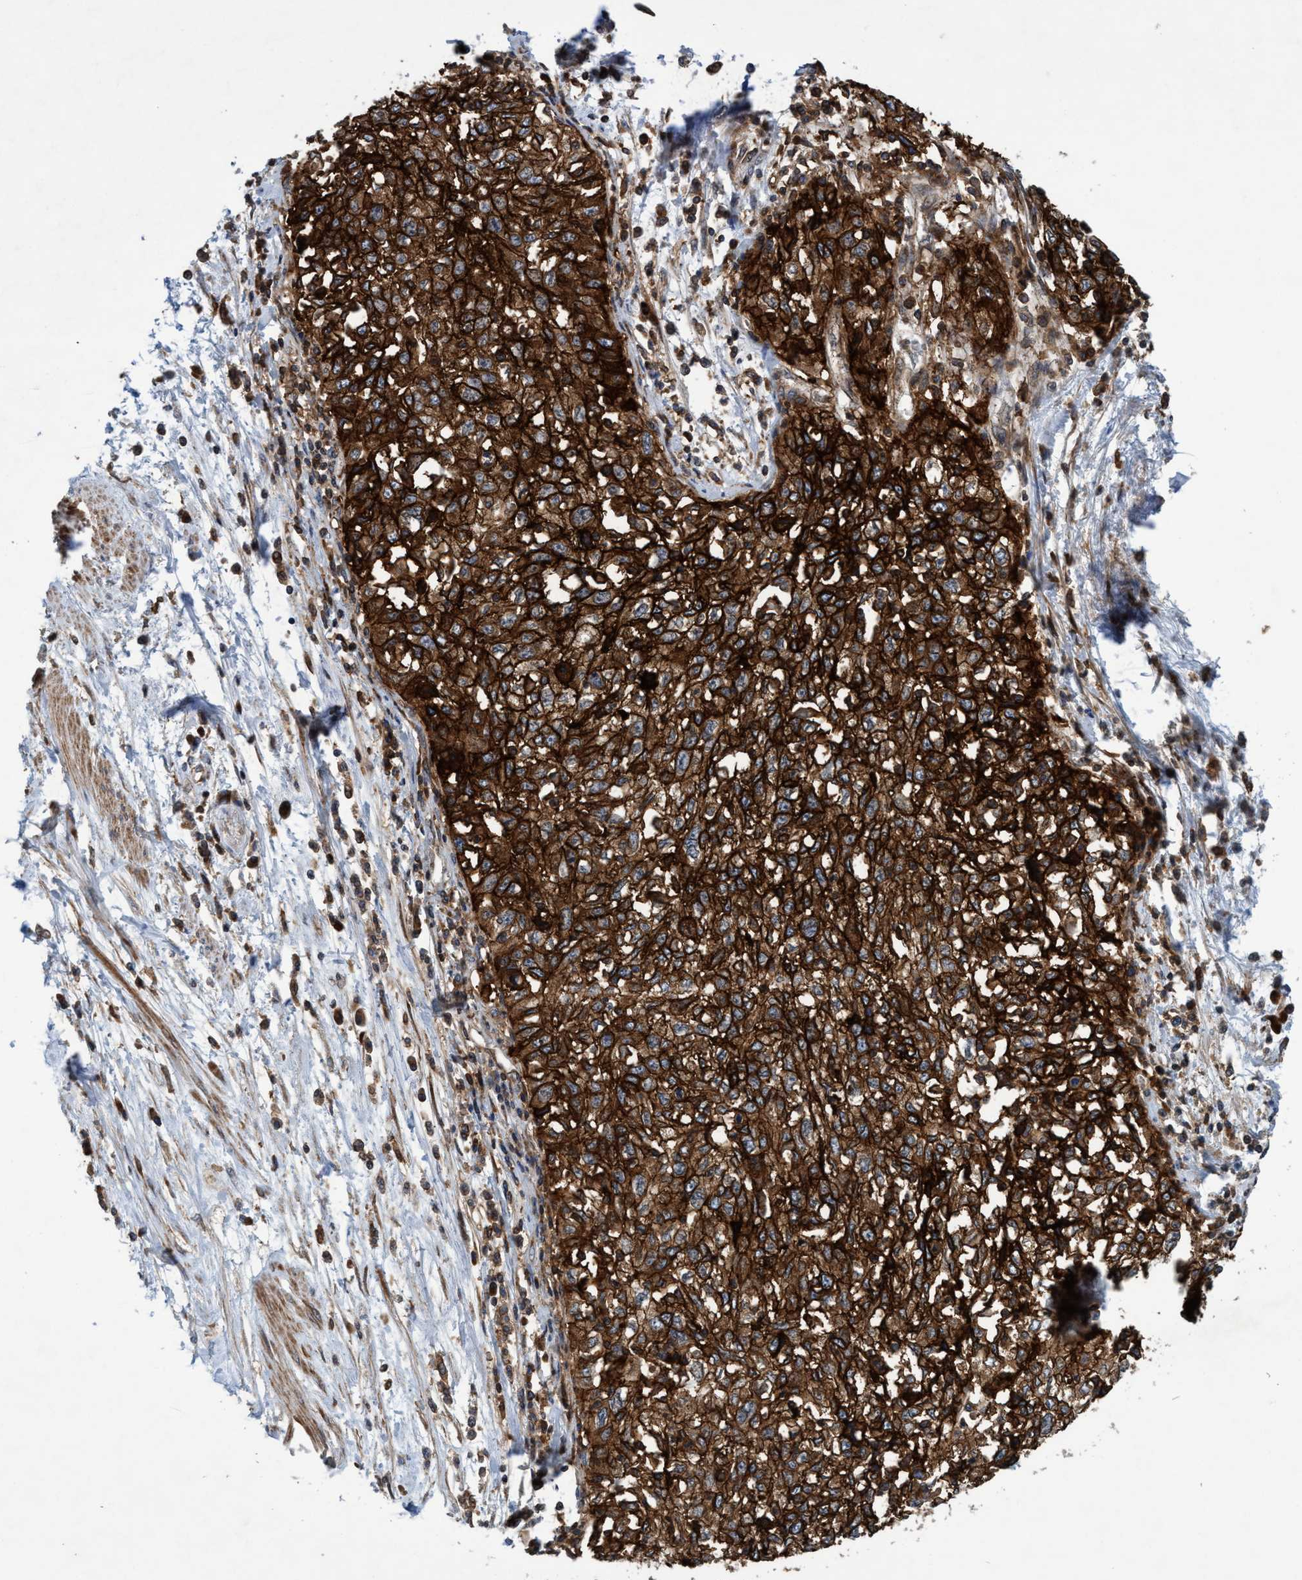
{"staining": {"intensity": "strong", "quantity": ">75%", "location": "cytoplasmic/membranous"}, "tissue": "cervical cancer", "cell_type": "Tumor cells", "image_type": "cancer", "snomed": [{"axis": "morphology", "description": "Squamous cell carcinoma, NOS"}, {"axis": "topography", "description": "Cervix"}], "caption": "The photomicrograph displays immunohistochemical staining of cervical cancer (squamous cell carcinoma). There is strong cytoplasmic/membranous positivity is appreciated in approximately >75% of tumor cells. (Stains: DAB in brown, nuclei in blue, Microscopy: brightfield microscopy at high magnification).", "gene": "SLC16A3", "patient": {"sex": "female", "age": 57}}